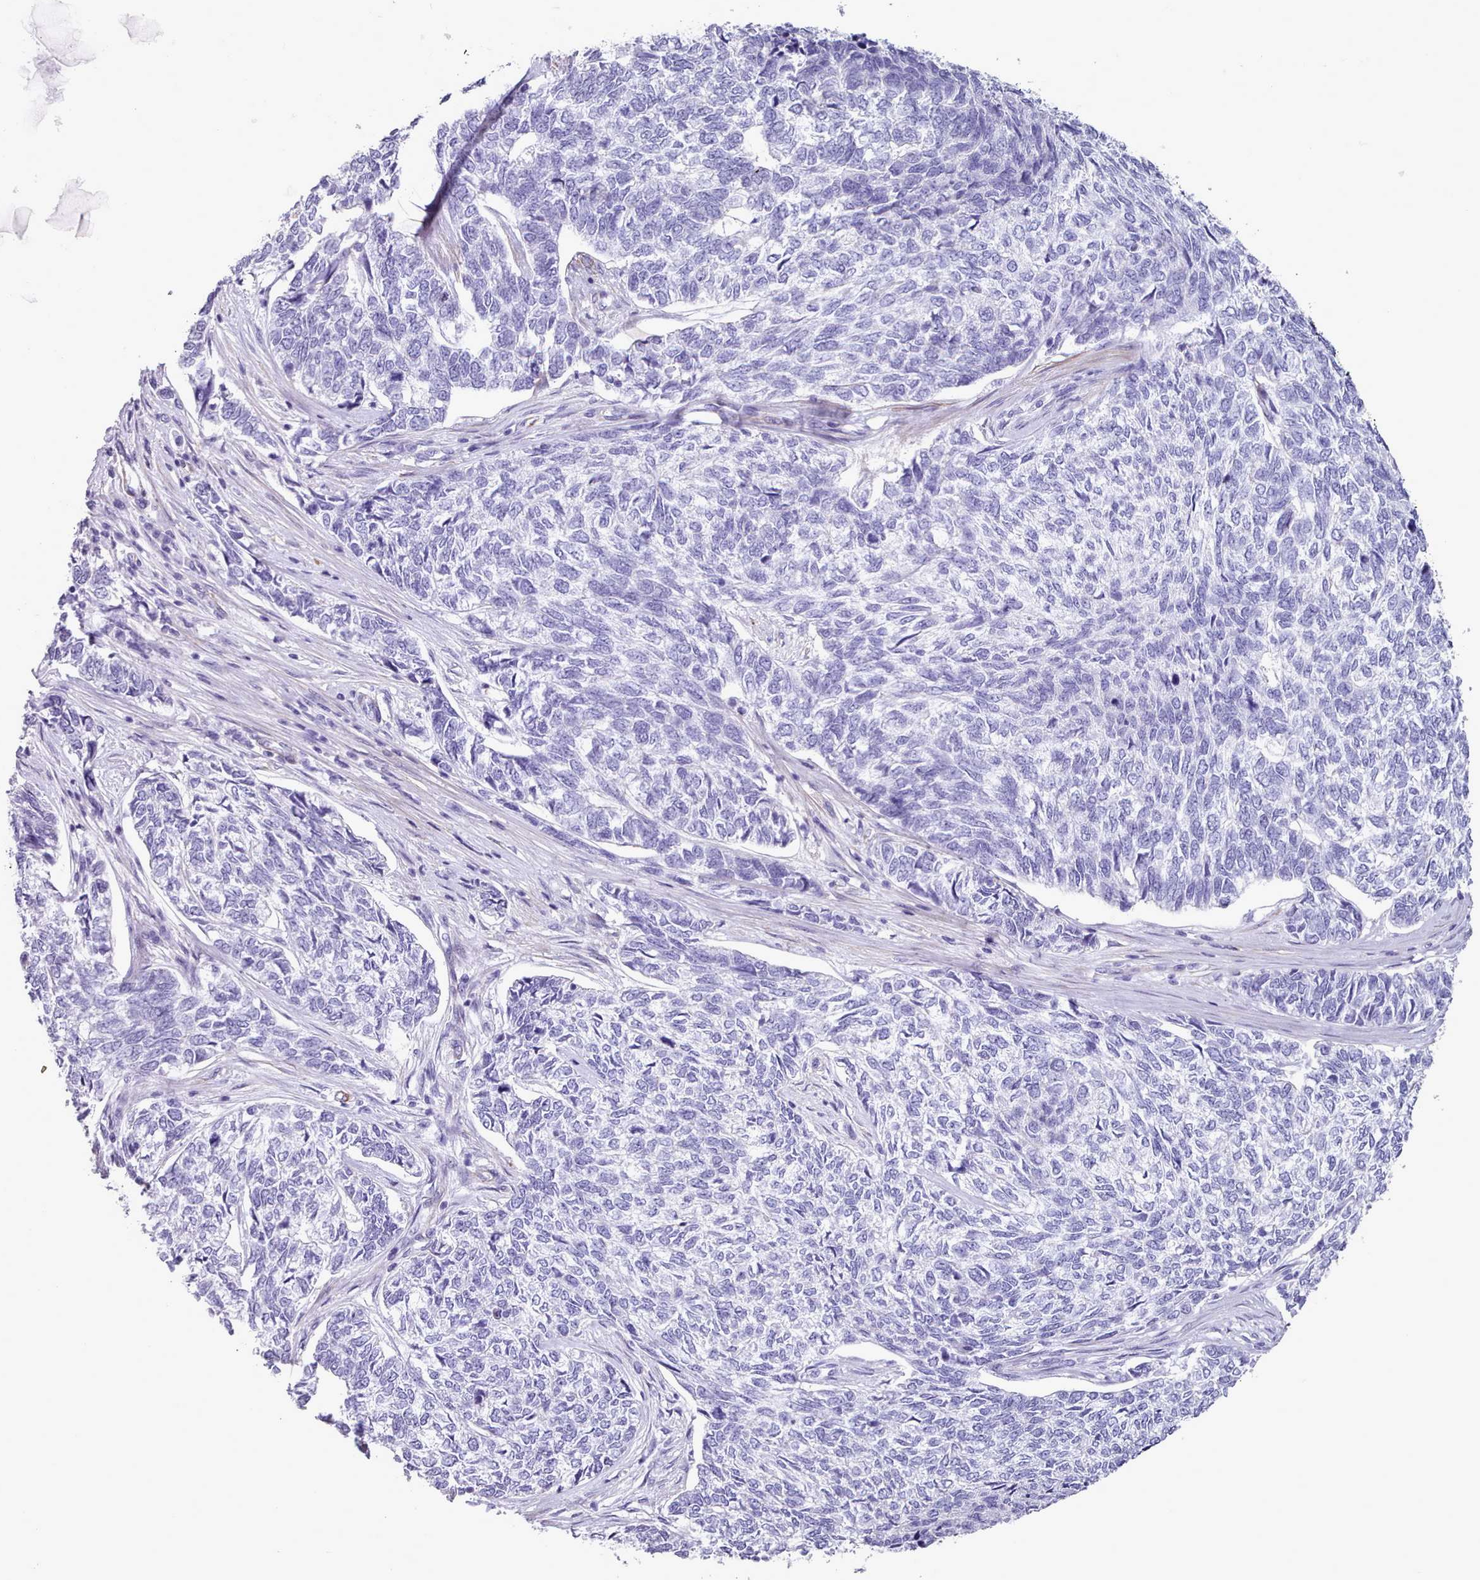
{"staining": {"intensity": "negative", "quantity": "none", "location": "none"}, "tissue": "skin cancer", "cell_type": "Tumor cells", "image_type": "cancer", "snomed": [{"axis": "morphology", "description": "Basal cell carcinoma"}, {"axis": "topography", "description": "Skin"}], "caption": "Tumor cells show no significant positivity in skin cancer (basal cell carcinoma).", "gene": "FPGS", "patient": {"sex": "female", "age": 65}}